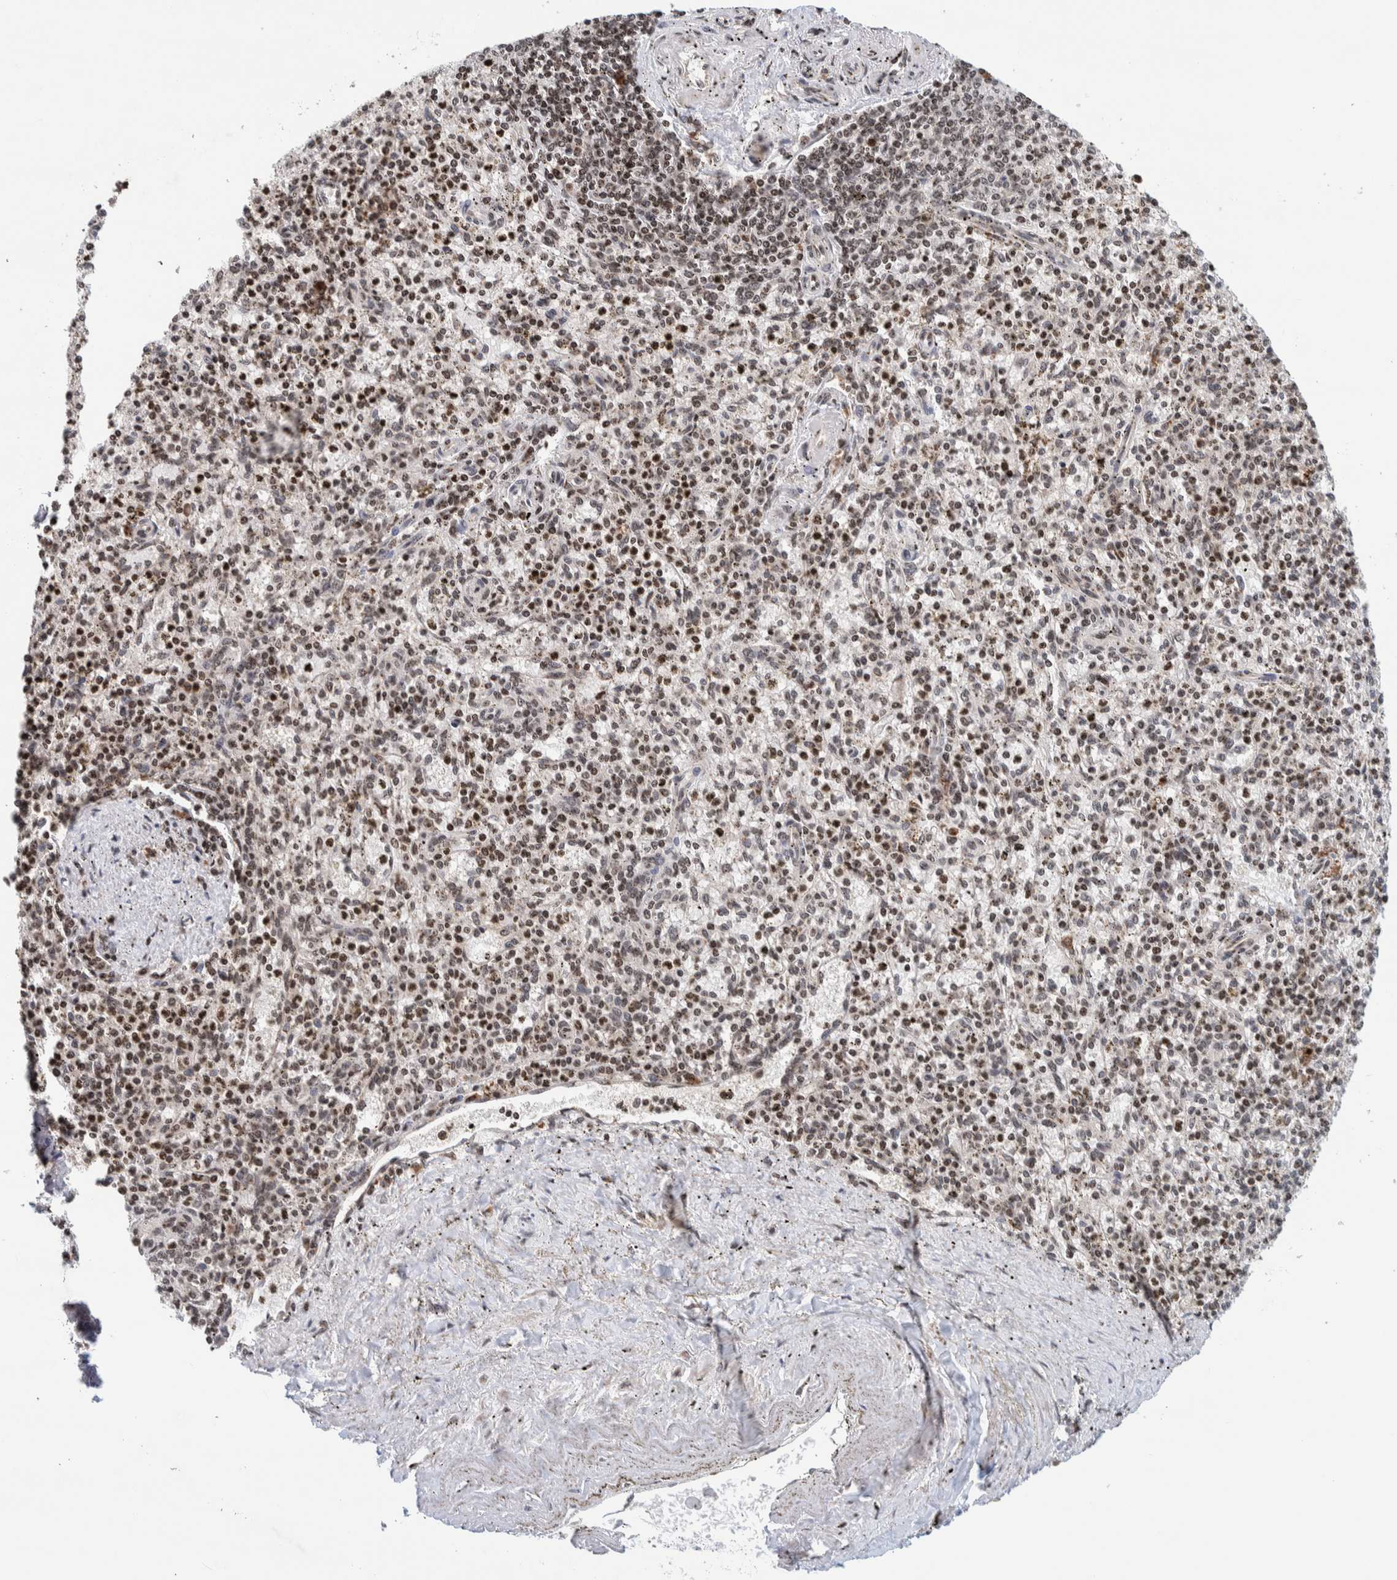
{"staining": {"intensity": "strong", "quantity": "<25%", "location": "cytoplasmic/membranous,nuclear"}, "tissue": "spleen", "cell_type": "Cells in red pulp", "image_type": "normal", "snomed": [{"axis": "morphology", "description": "Normal tissue, NOS"}, {"axis": "topography", "description": "Spleen"}], "caption": "Immunohistochemistry (DAB) staining of benign spleen reveals strong cytoplasmic/membranous,nuclear protein positivity in about <25% of cells in red pulp.", "gene": "CCDC182", "patient": {"sex": "male", "age": 72}}